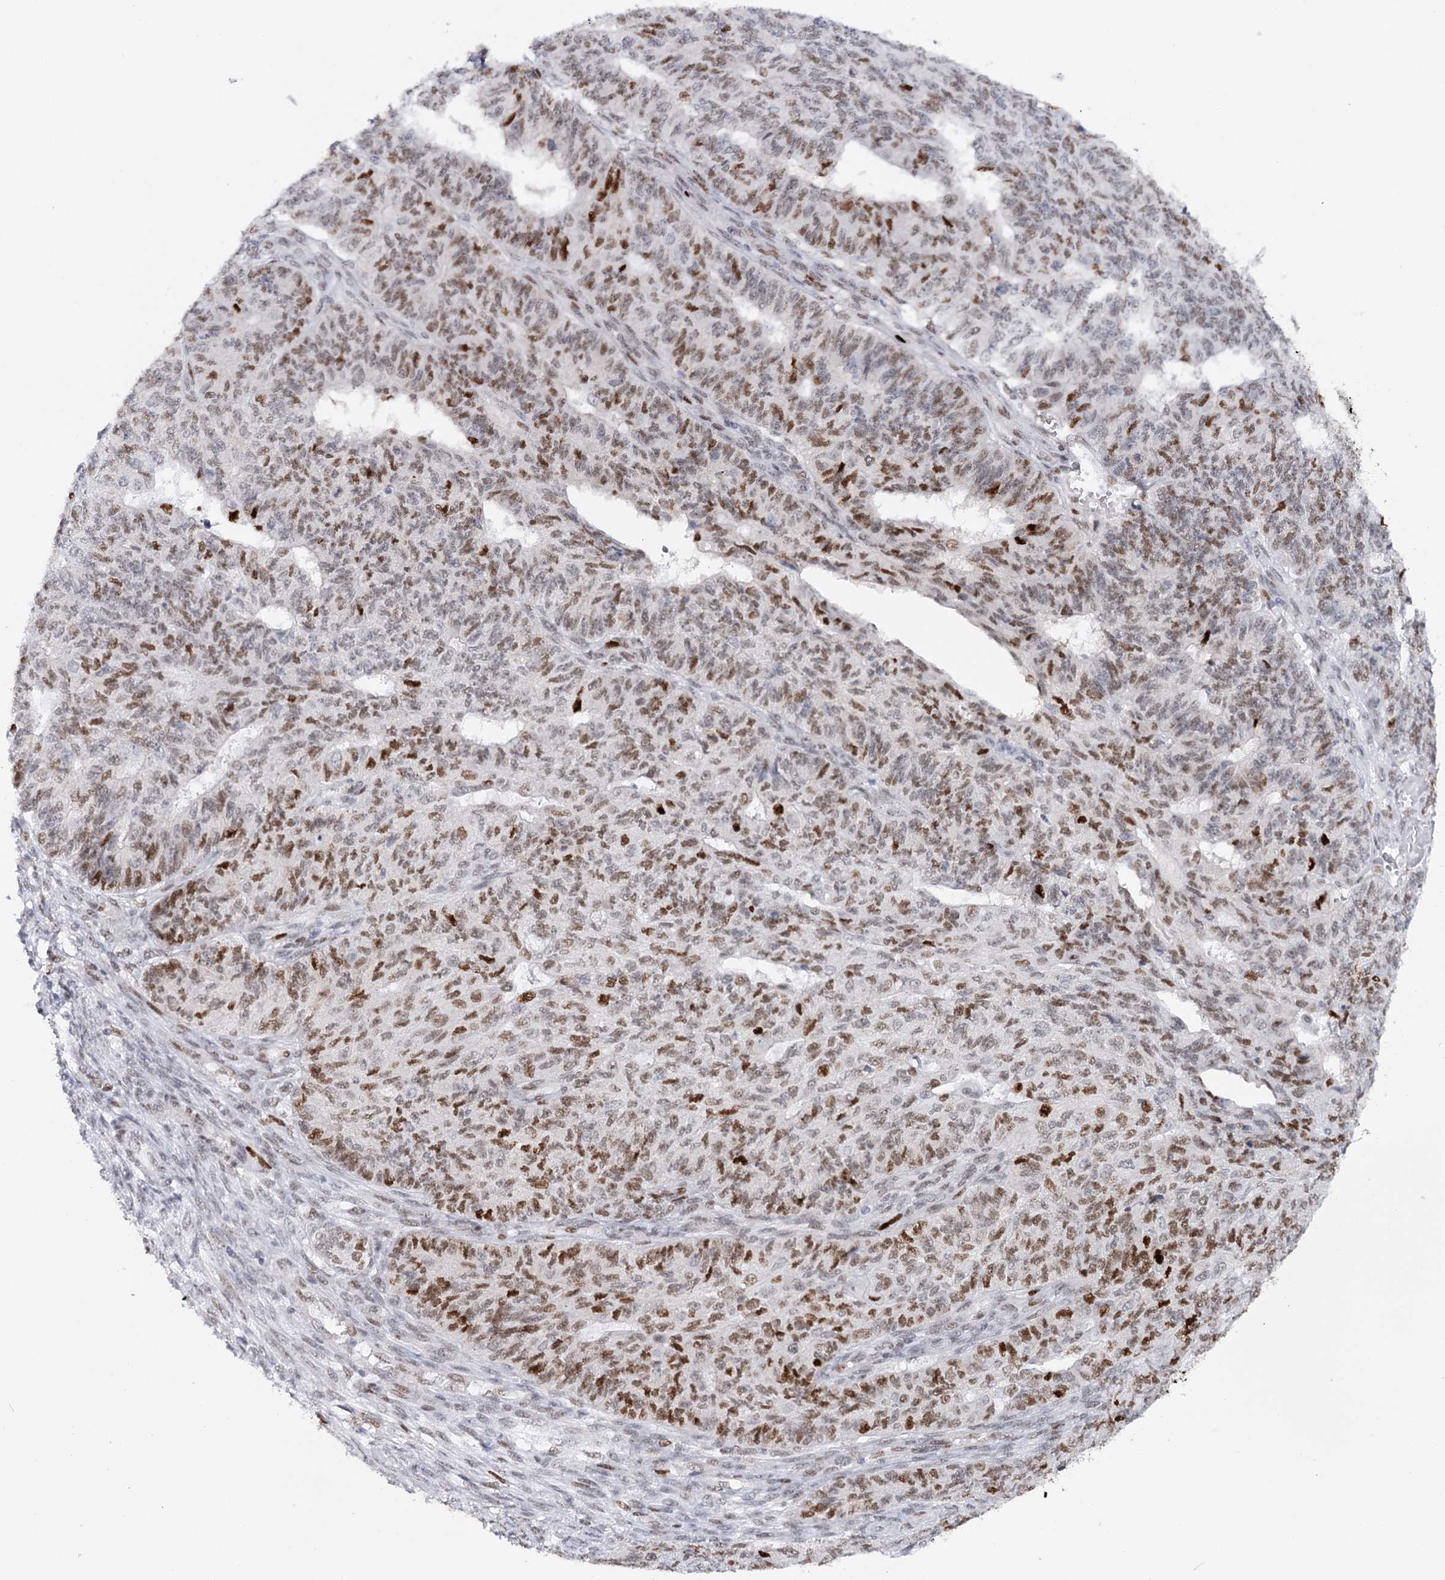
{"staining": {"intensity": "moderate", "quantity": ">75%", "location": "nuclear"}, "tissue": "endometrial cancer", "cell_type": "Tumor cells", "image_type": "cancer", "snomed": [{"axis": "morphology", "description": "Adenocarcinoma, NOS"}, {"axis": "topography", "description": "Endometrium"}], "caption": "Immunohistochemistry of adenocarcinoma (endometrial) shows medium levels of moderate nuclear expression in approximately >75% of tumor cells.", "gene": "TP53", "patient": {"sex": "female", "age": 32}}